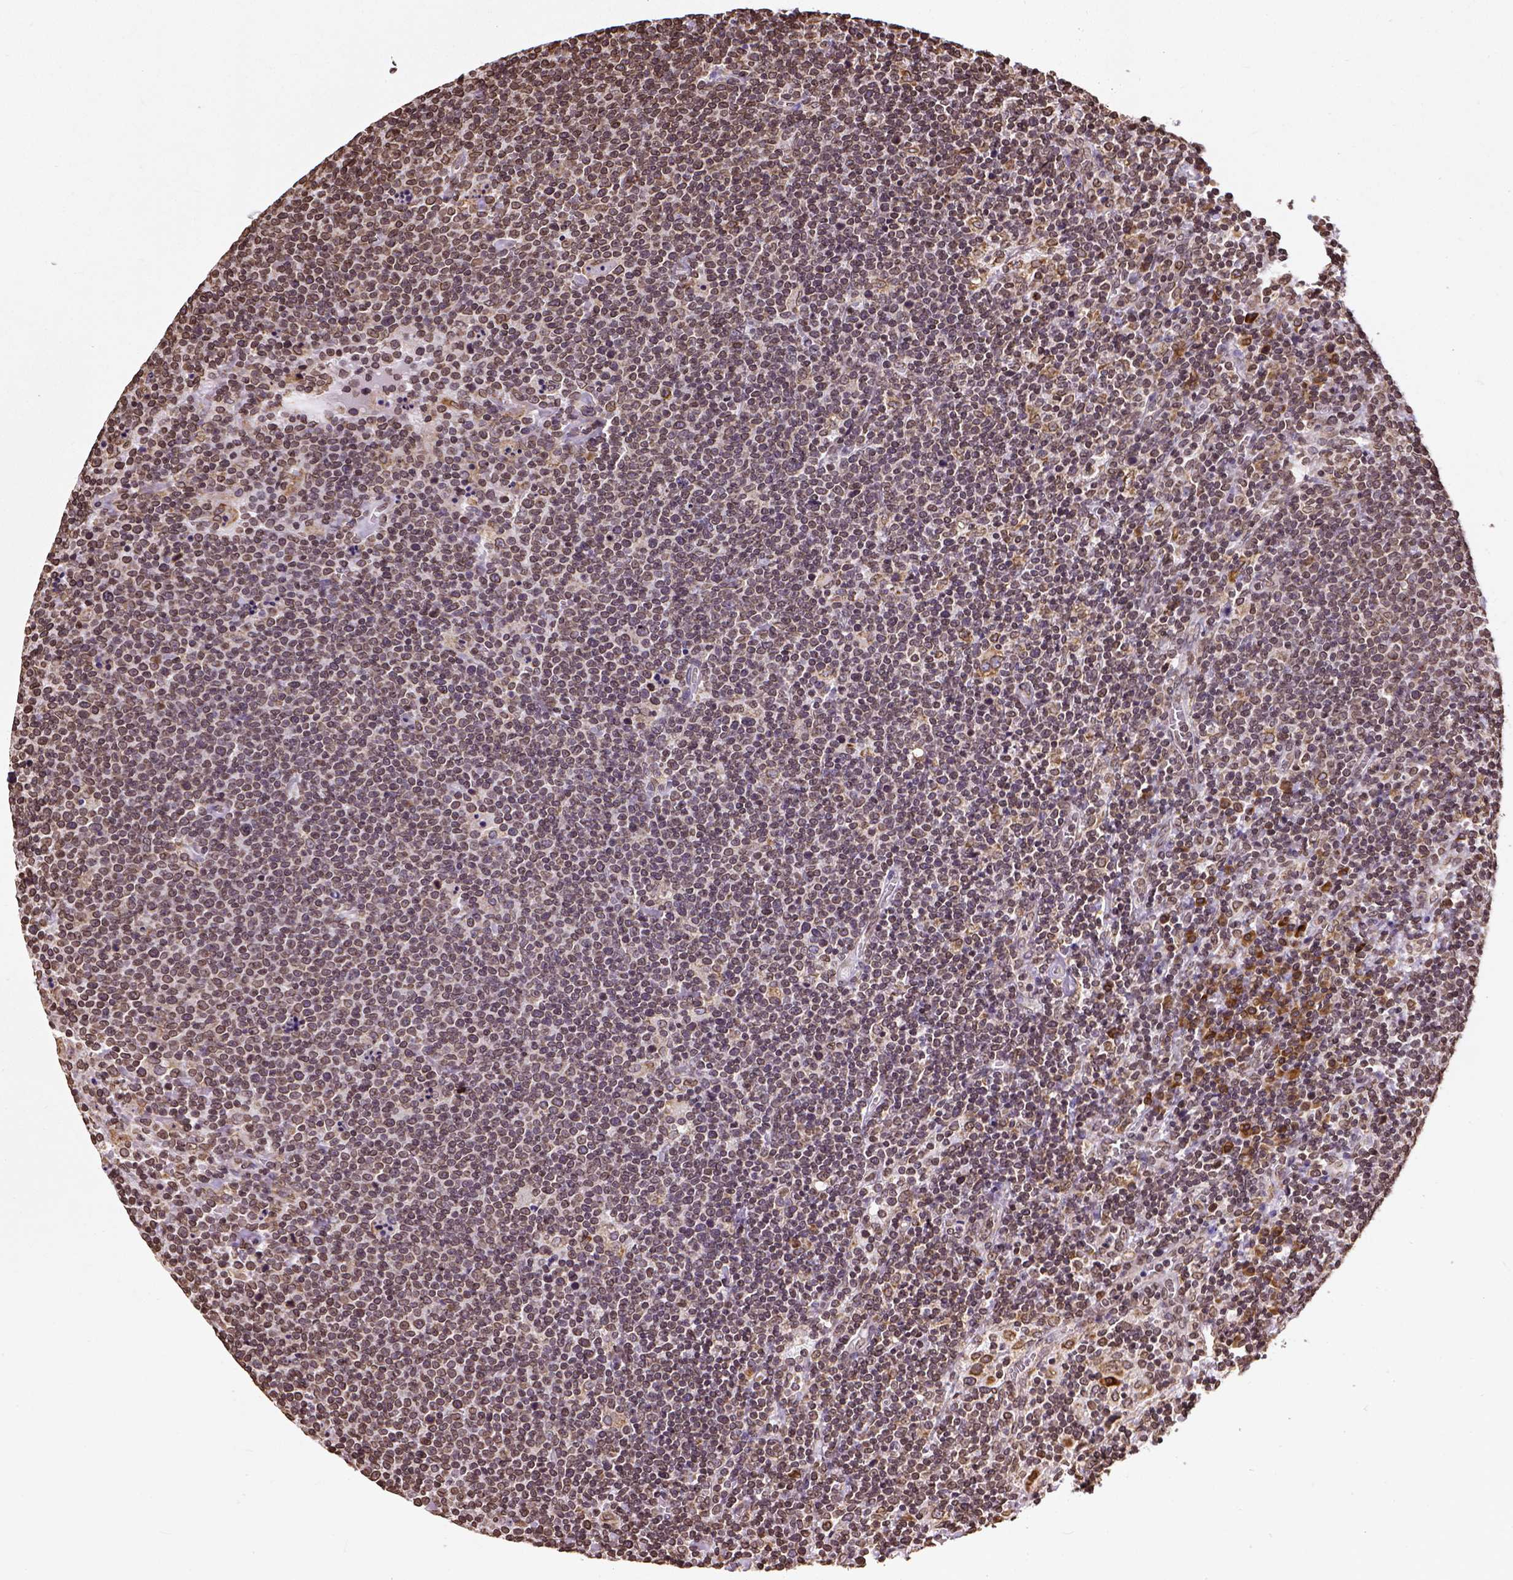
{"staining": {"intensity": "moderate", "quantity": "25%-75%", "location": "cytoplasmic/membranous,nuclear"}, "tissue": "lymphoma", "cell_type": "Tumor cells", "image_type": "cancer", "snomed": [{"axis": "morphology", "description": "Malignant lymphoma, non-Hodgkin's type, High grade"}, {"axis": "topography", "description": "Lymph node"}], "caption": "High-magnification brightfield microscopy of malignant lymphoma, non-Hodgkin's type (high-grade) stained with DAB (3,3'-diaminobenzidine) (brown) and counterstained with hematoxylin (blue). tumor cells exhibit moderate cytoplasmic/membranous and nuclear expression is present in approximately25%-75% of cells.", "gene": "MTDH", "patient": {"sex": "male", "age": 61}}